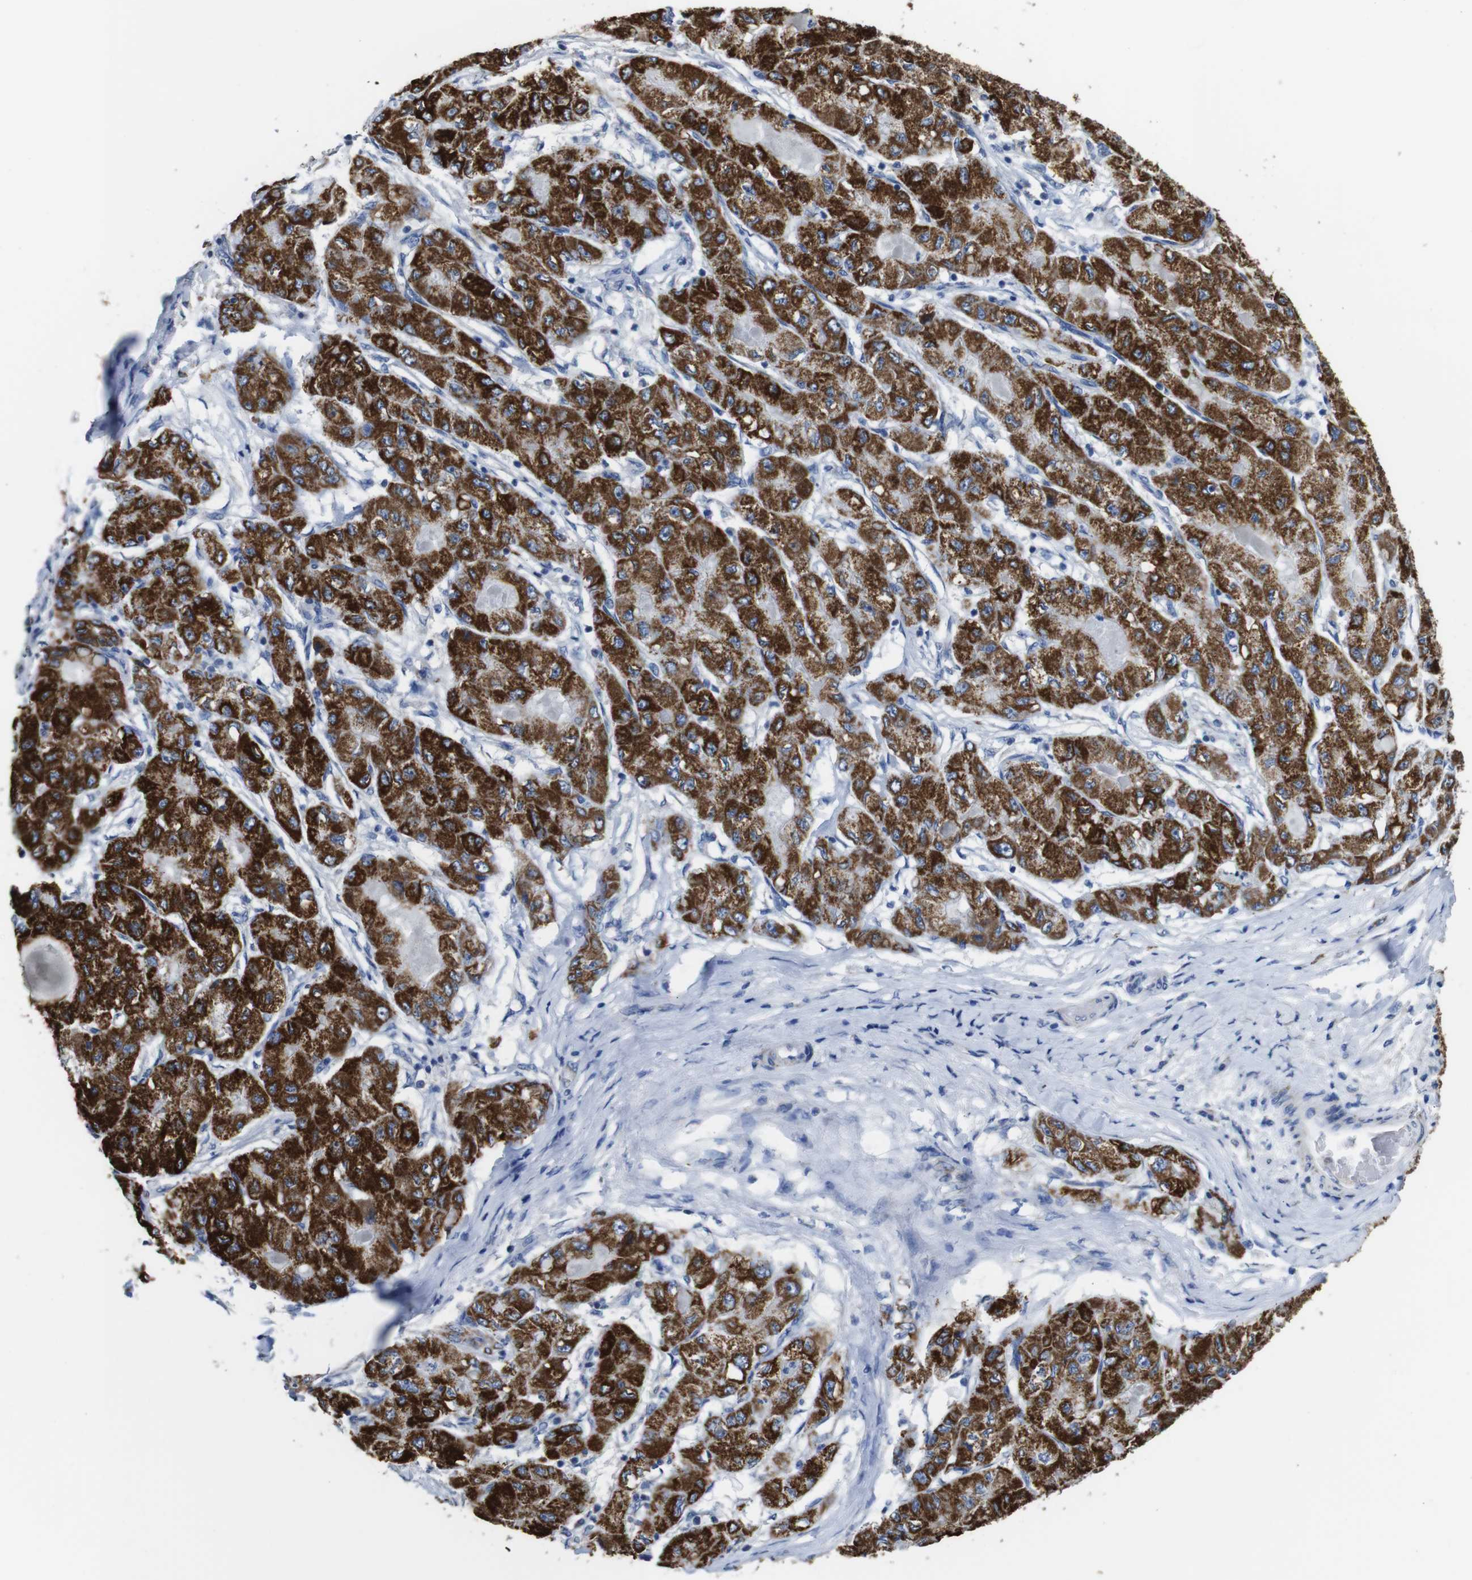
{"staining": {"intensity": "strong", "quantity": ">75%", "location": "cytoplasmic/membranous"}, "tissue": "liver cancer", "cell_type": "Tumor cells", "image_type": "cancer", "snomed": [{"axis": "morphology", "description": "Carcinoma, Hepatocellular, NOS"}, {"axis": "topography", "description": "Liver"}], "caption": "Human hepatocellular carcinoma (liver) stained for a protein (brown) exhibits strong cytoplasmic/membranous positive positivity in approximately >75% of tumor cells.", "gene": "MAOA", "patient": {"sex": "male", "age": 80}}